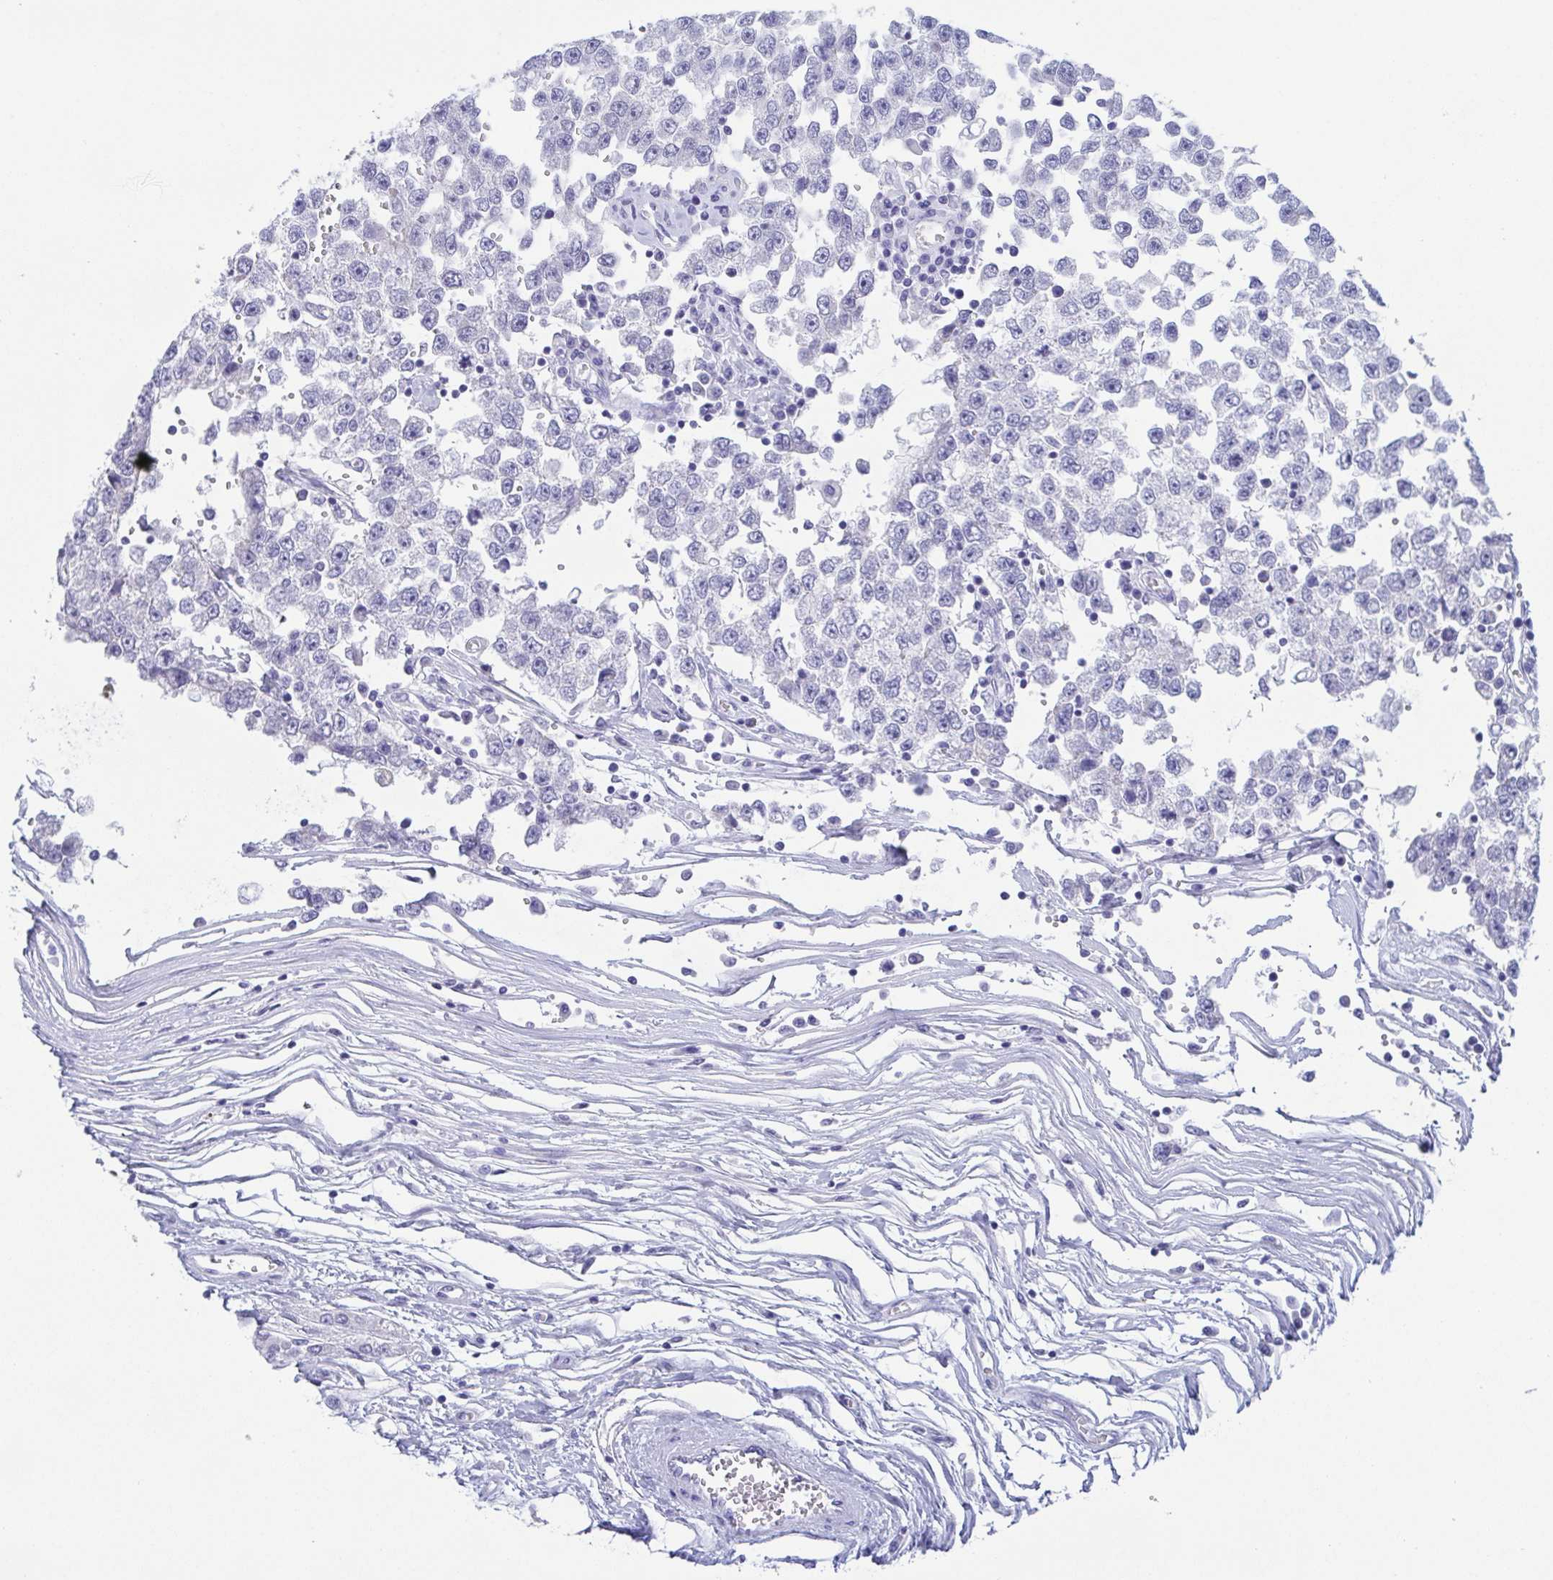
{"staining": {"intensity": "negative", "quantity": "none", "location": "none"}, "tissue": "testis cancer", "cell_type": "Tumor cells", "image_type": "cancer", "snomed": [{"axis": "morphology", "description": "Seminoma, NOS"}, {"axis": "topography", "description": "Testis"}], "caption": "A histopathology image of human testis seminoma is negative for staining in tumor cells.", "gene": "TREH", "patient": {"sex": "male", "age": 34}}